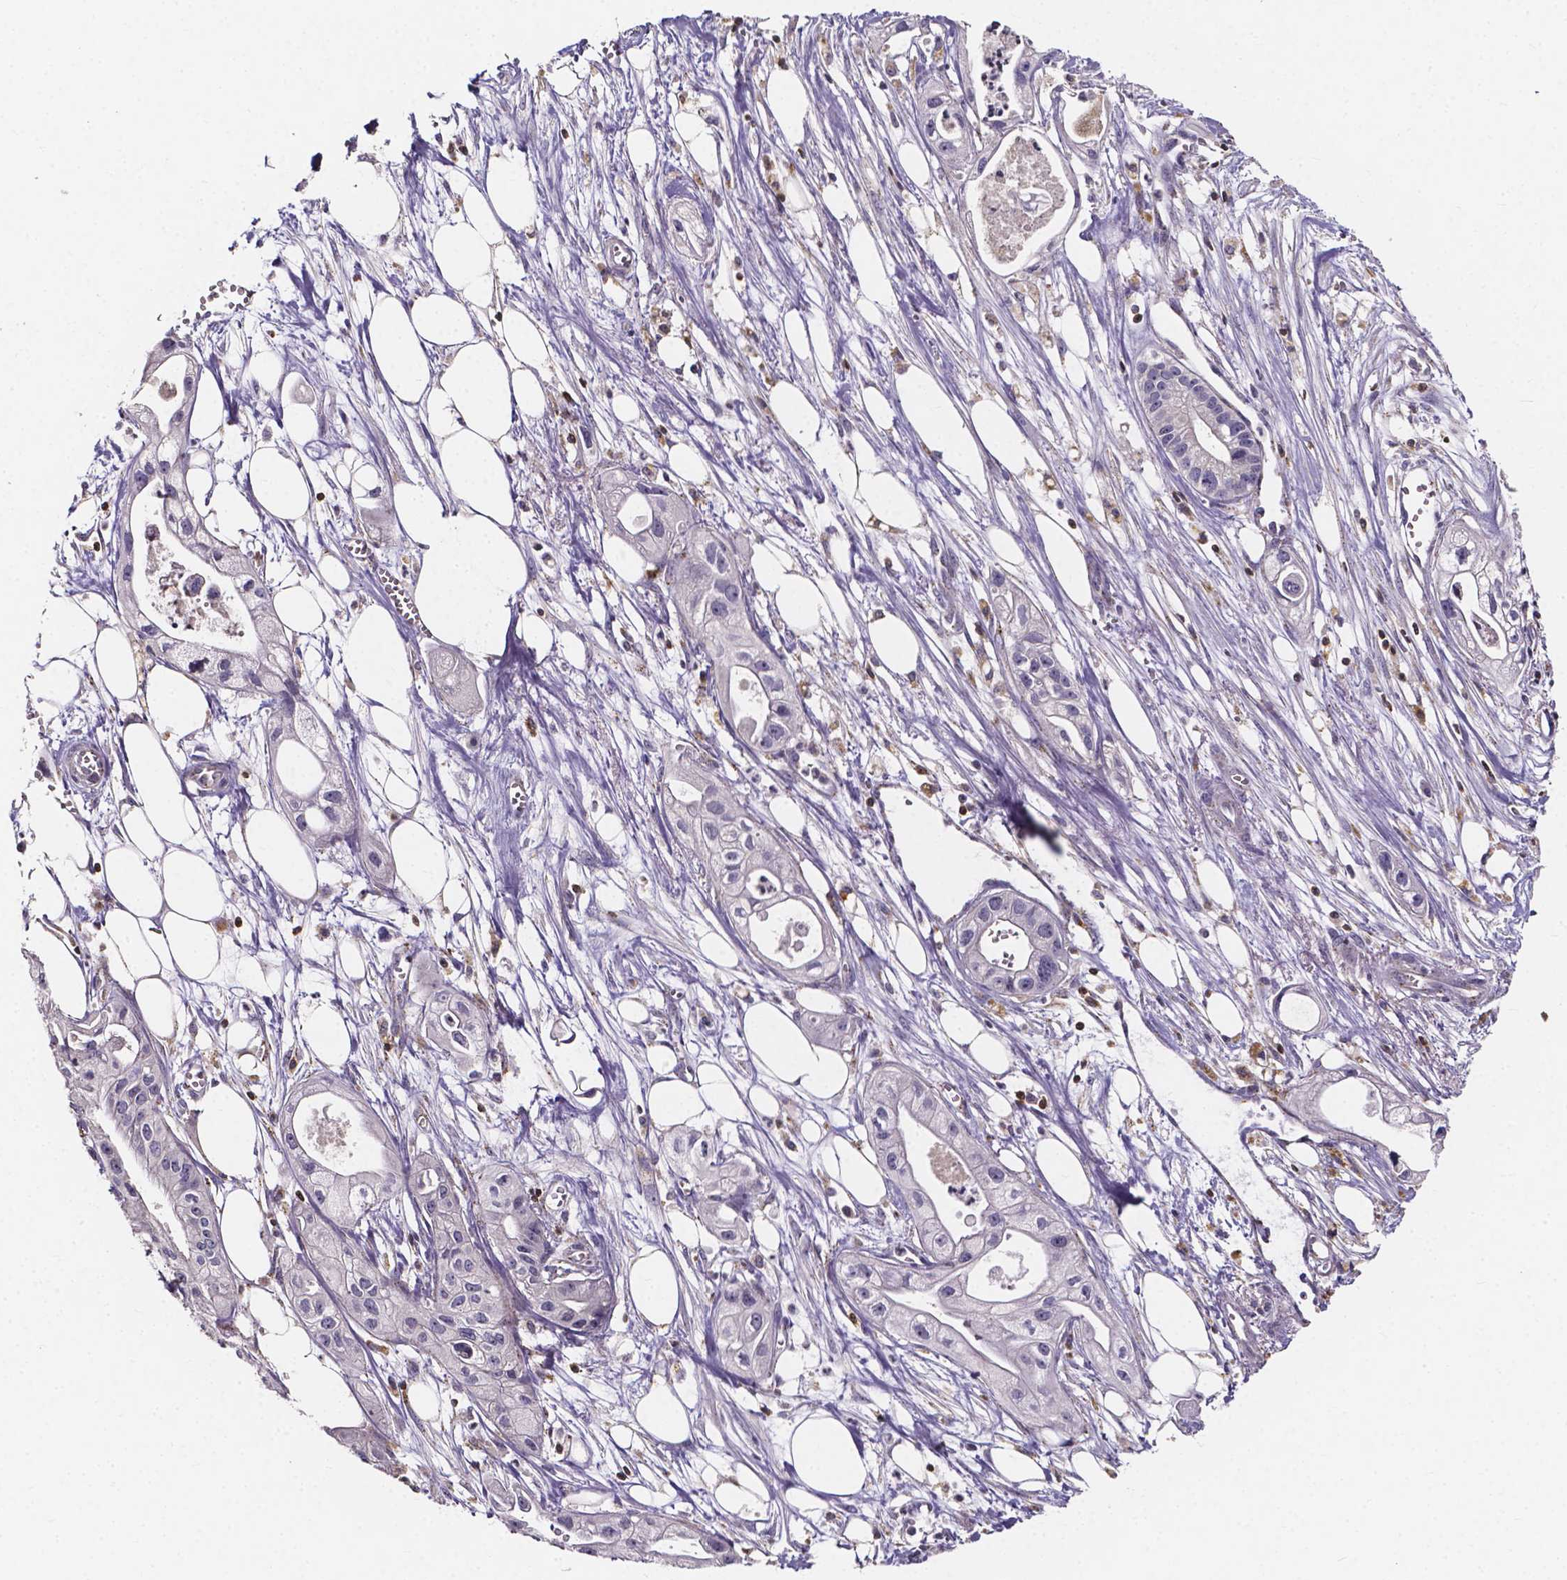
{"staining": {"intensity": "negative", "quantity": "none", "location": "none"}, "tissue": "pancreatic cancer", "cell_type": "Tumor cells", "image_type": "cancer", "snomed": [{"axis": "morphology", "description": "Adenocarcinoma, NOS"}, {"axis": "topography", "description": "Pancreas"}], "caption": "Protein analysis of adenocarcinoma (pancreatic) demonstrates no significant positivity in tumor cells.", "gene": "THEMIS", "patient": {"sex": "male", "age": 70}}